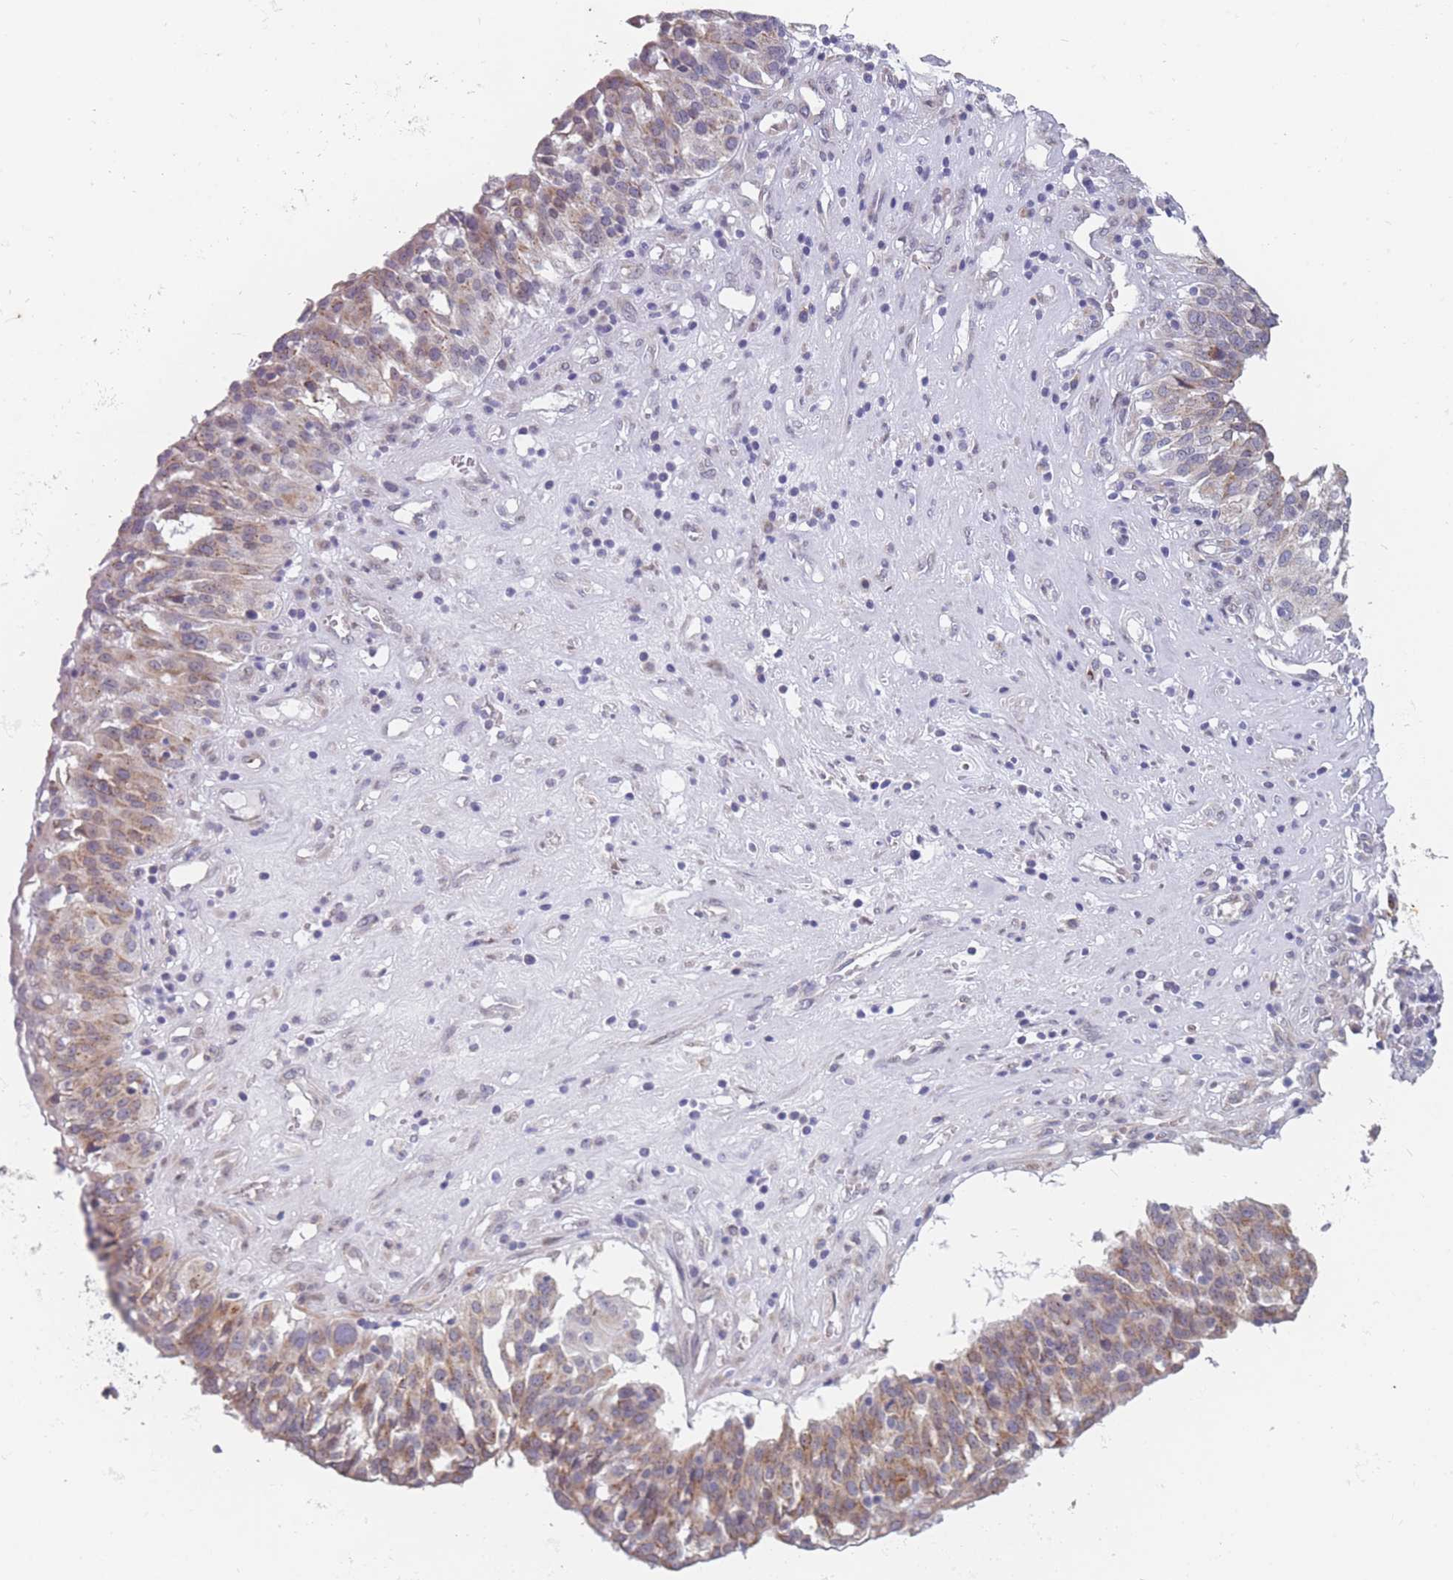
{"staining": {"intensity": "moderate", "quantity": "25%-75%", "location": "cytoplasmic/membranous"}, "tissue": "ovarian cancer", "cell_type": "Tumor cells", "image_type": "cancer", "snomed": [{"axis": "morphology", "description": "Cystadenocarcinoma, serous, NOS"}, {"axis": "topography", "description": "Ovary"}], "caption": "Immunohistochemistry (IHC) (DAB (3,3'-diaminobenzidine)) staining of ovarian cancer shows moderate cytoplasmic/membranous protein positivity in approximately 25%-75% of tumor cells.", "gene": "TMED10", "patient": {"sex": "female", "age": 59}}